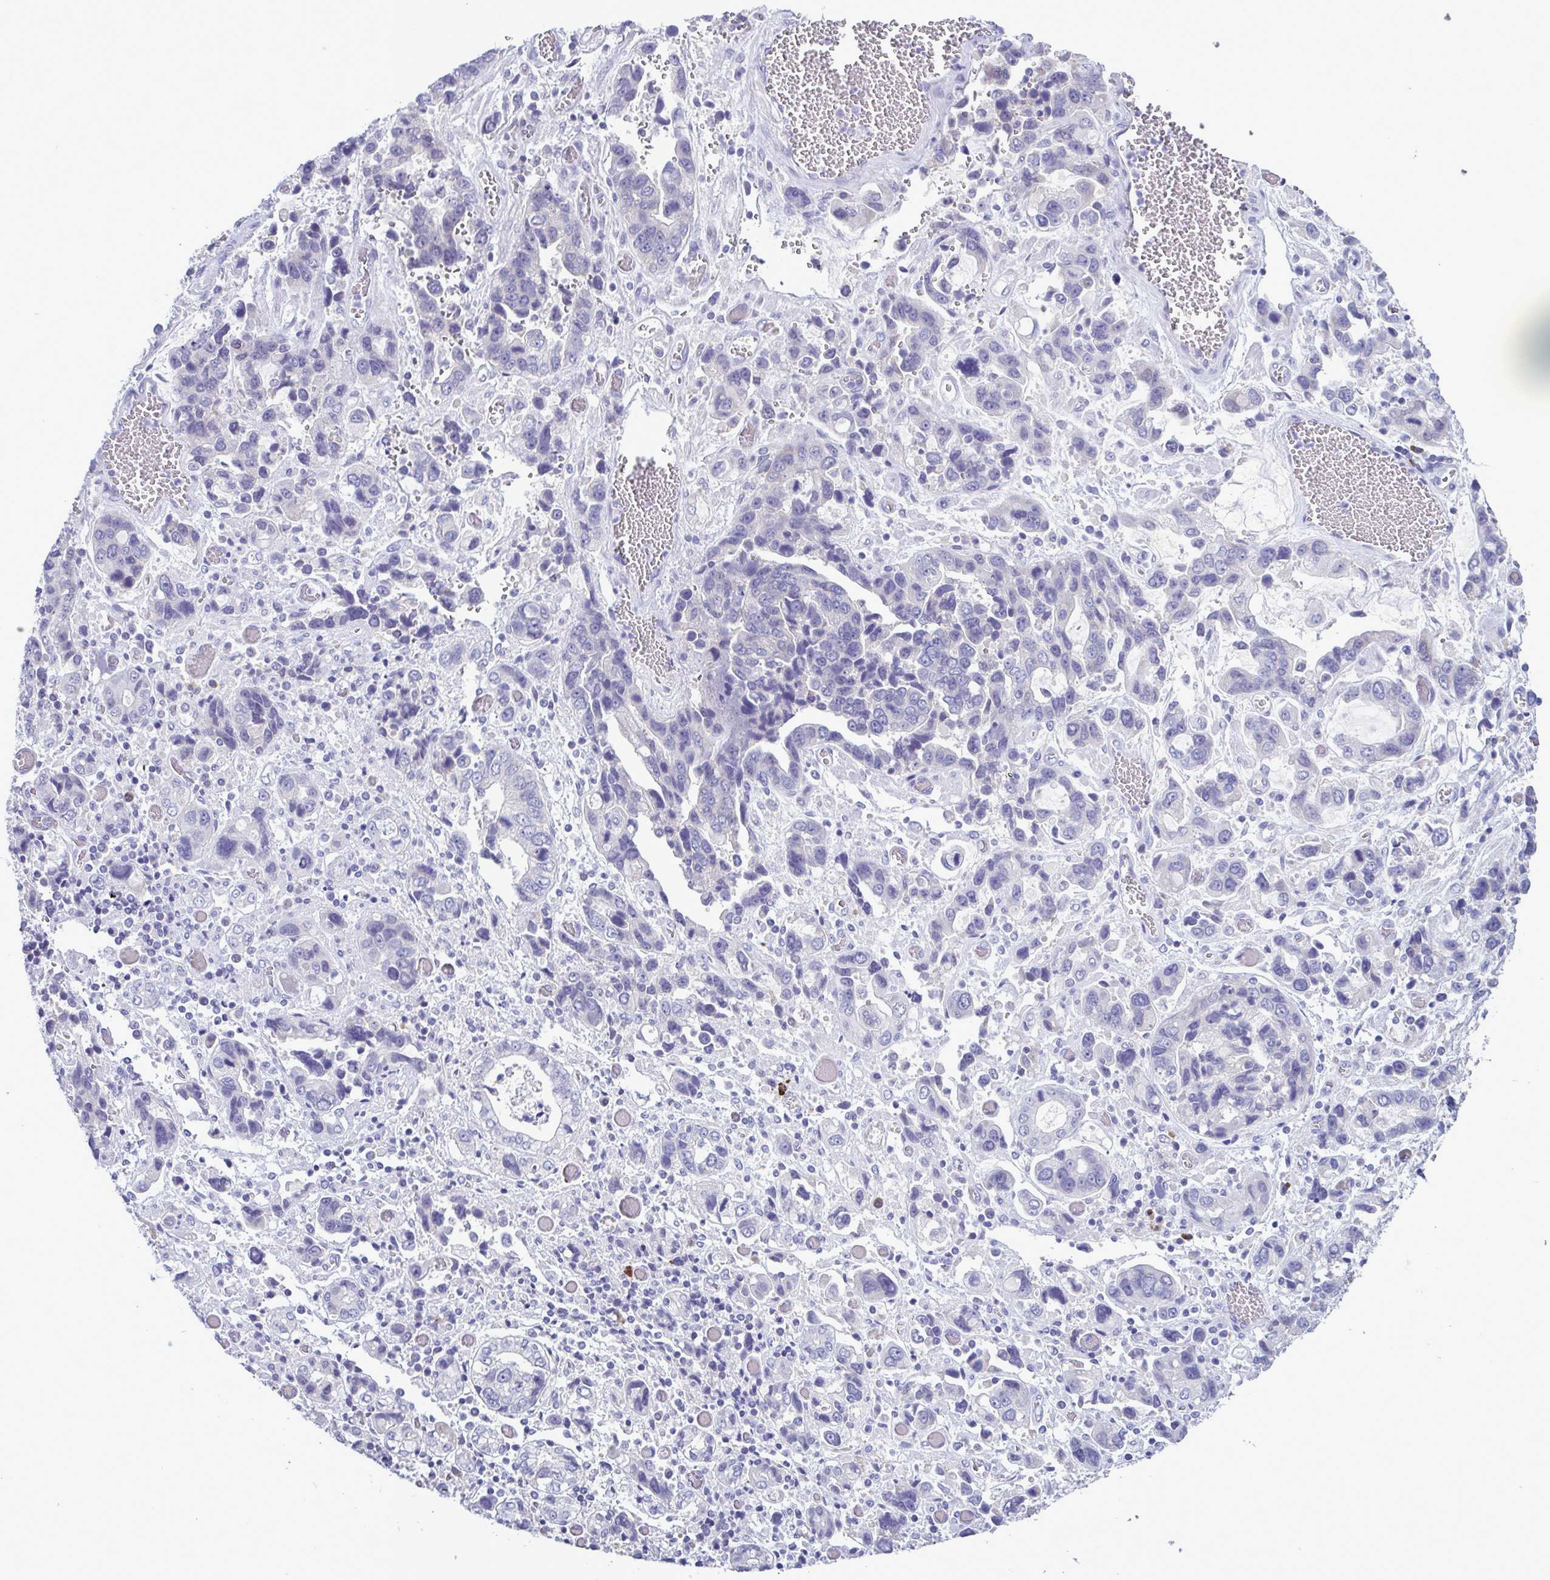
{"staining": {"intensity": "negative", "quantity": "none", "location": "none"}, "tissue": "stomach cancer", "cell_type": "Tumor cells", "image_type": "cancer", "snomed": [{"axis": "morphology", "description": "Adenocarcinoma, NOS"}, {"axis": "topography", "description": "Stomach, upper"}], "caption": "The immunohistochemistry histopathology image has no significant expression in tumor cells of stomach adenocarcinoma tissue. The staining was performed using DAB to visualize the protein expression in brown, while the nuclei were stained in blue with hematoxylin (Magnification: 20x).", "gene": "INAFM1", "patient": {"sex": "female", "age": 81}}